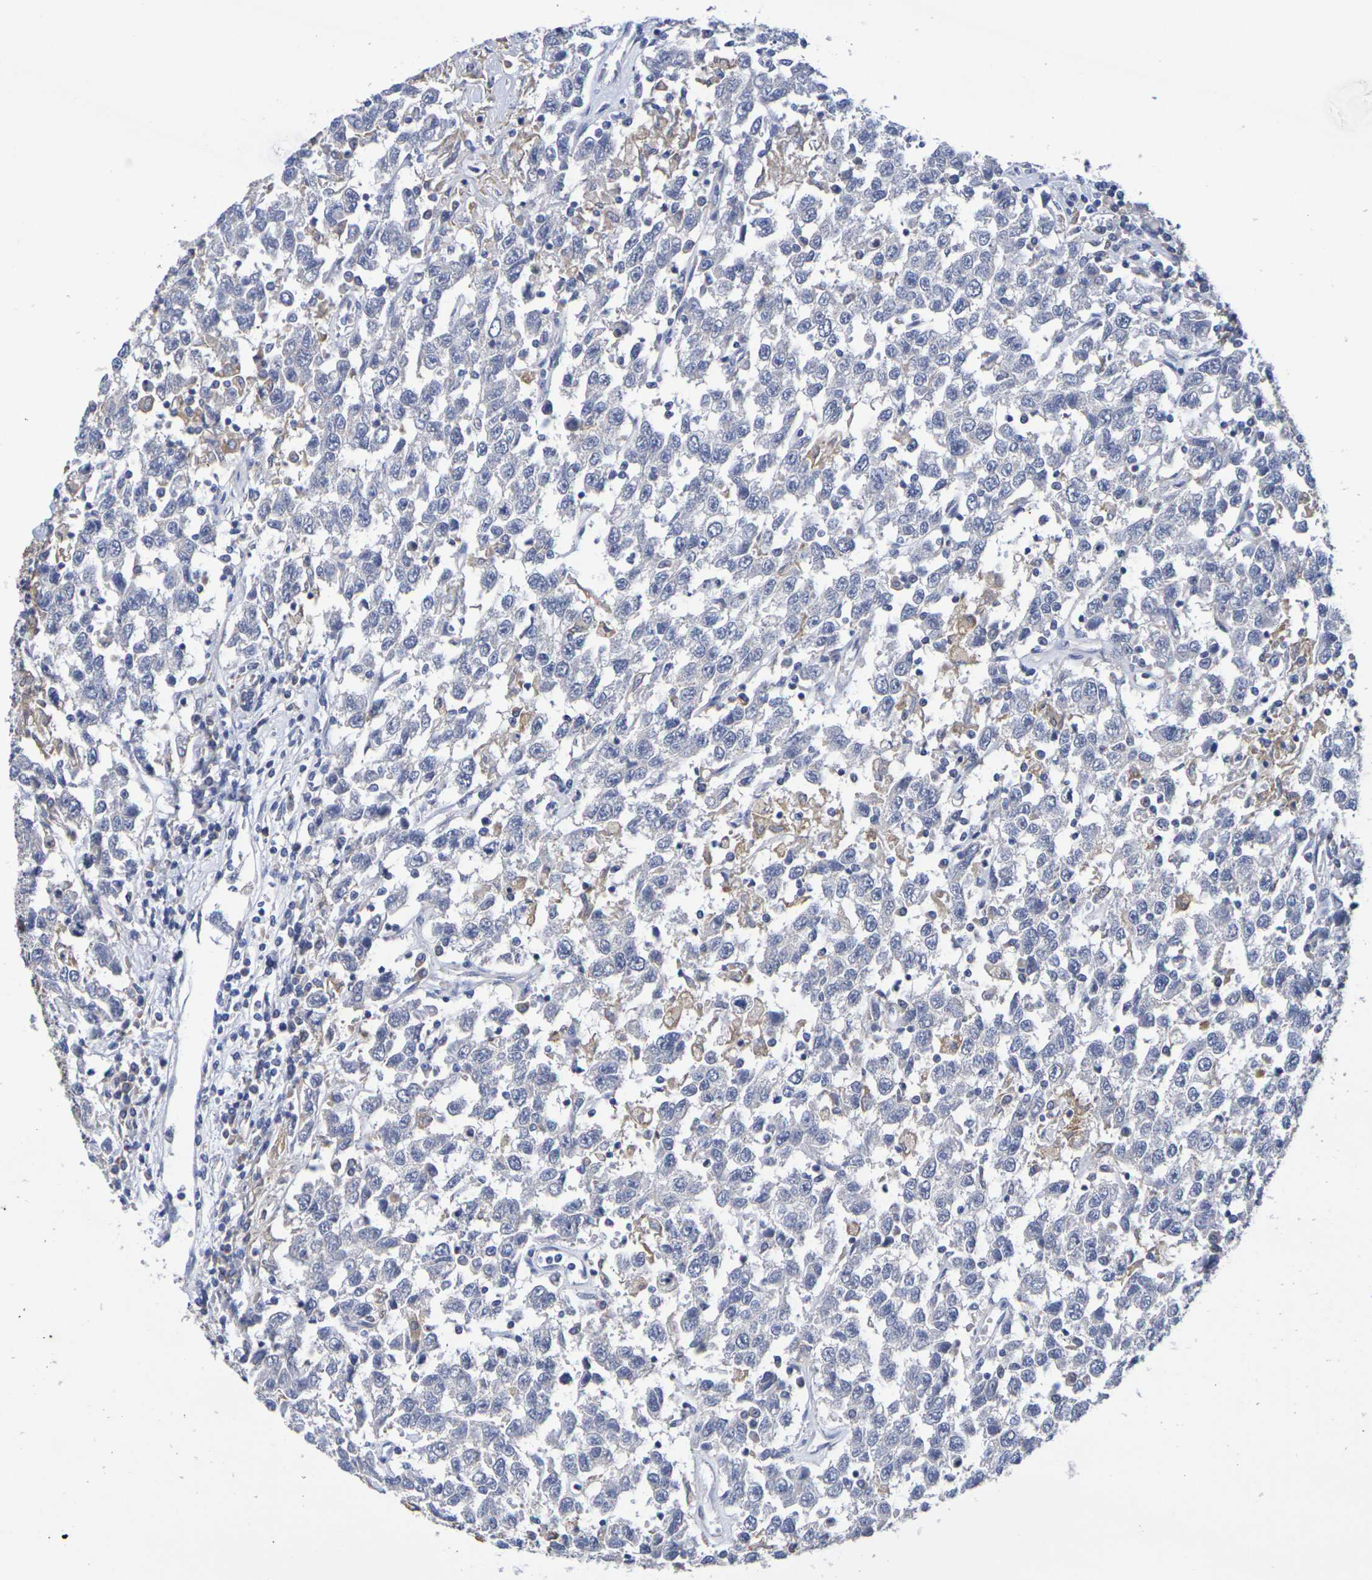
{"staining": {"intensity": "negative", "quantity": "none", "location": "none"}, "tissue": "testis cancer", "cell_type": "Tumor cells", "image_type": "cancer", "snomed": [{"axis": "morphology", "description": "Seminoma, NOS"}, {"axis": "topography", "description": "Testis"}], "caption": "IHC of human testis cancer shows no positivity in tumor cells.", "gene": "SDC4", "patient": {"sex": "male", "age": 41}}